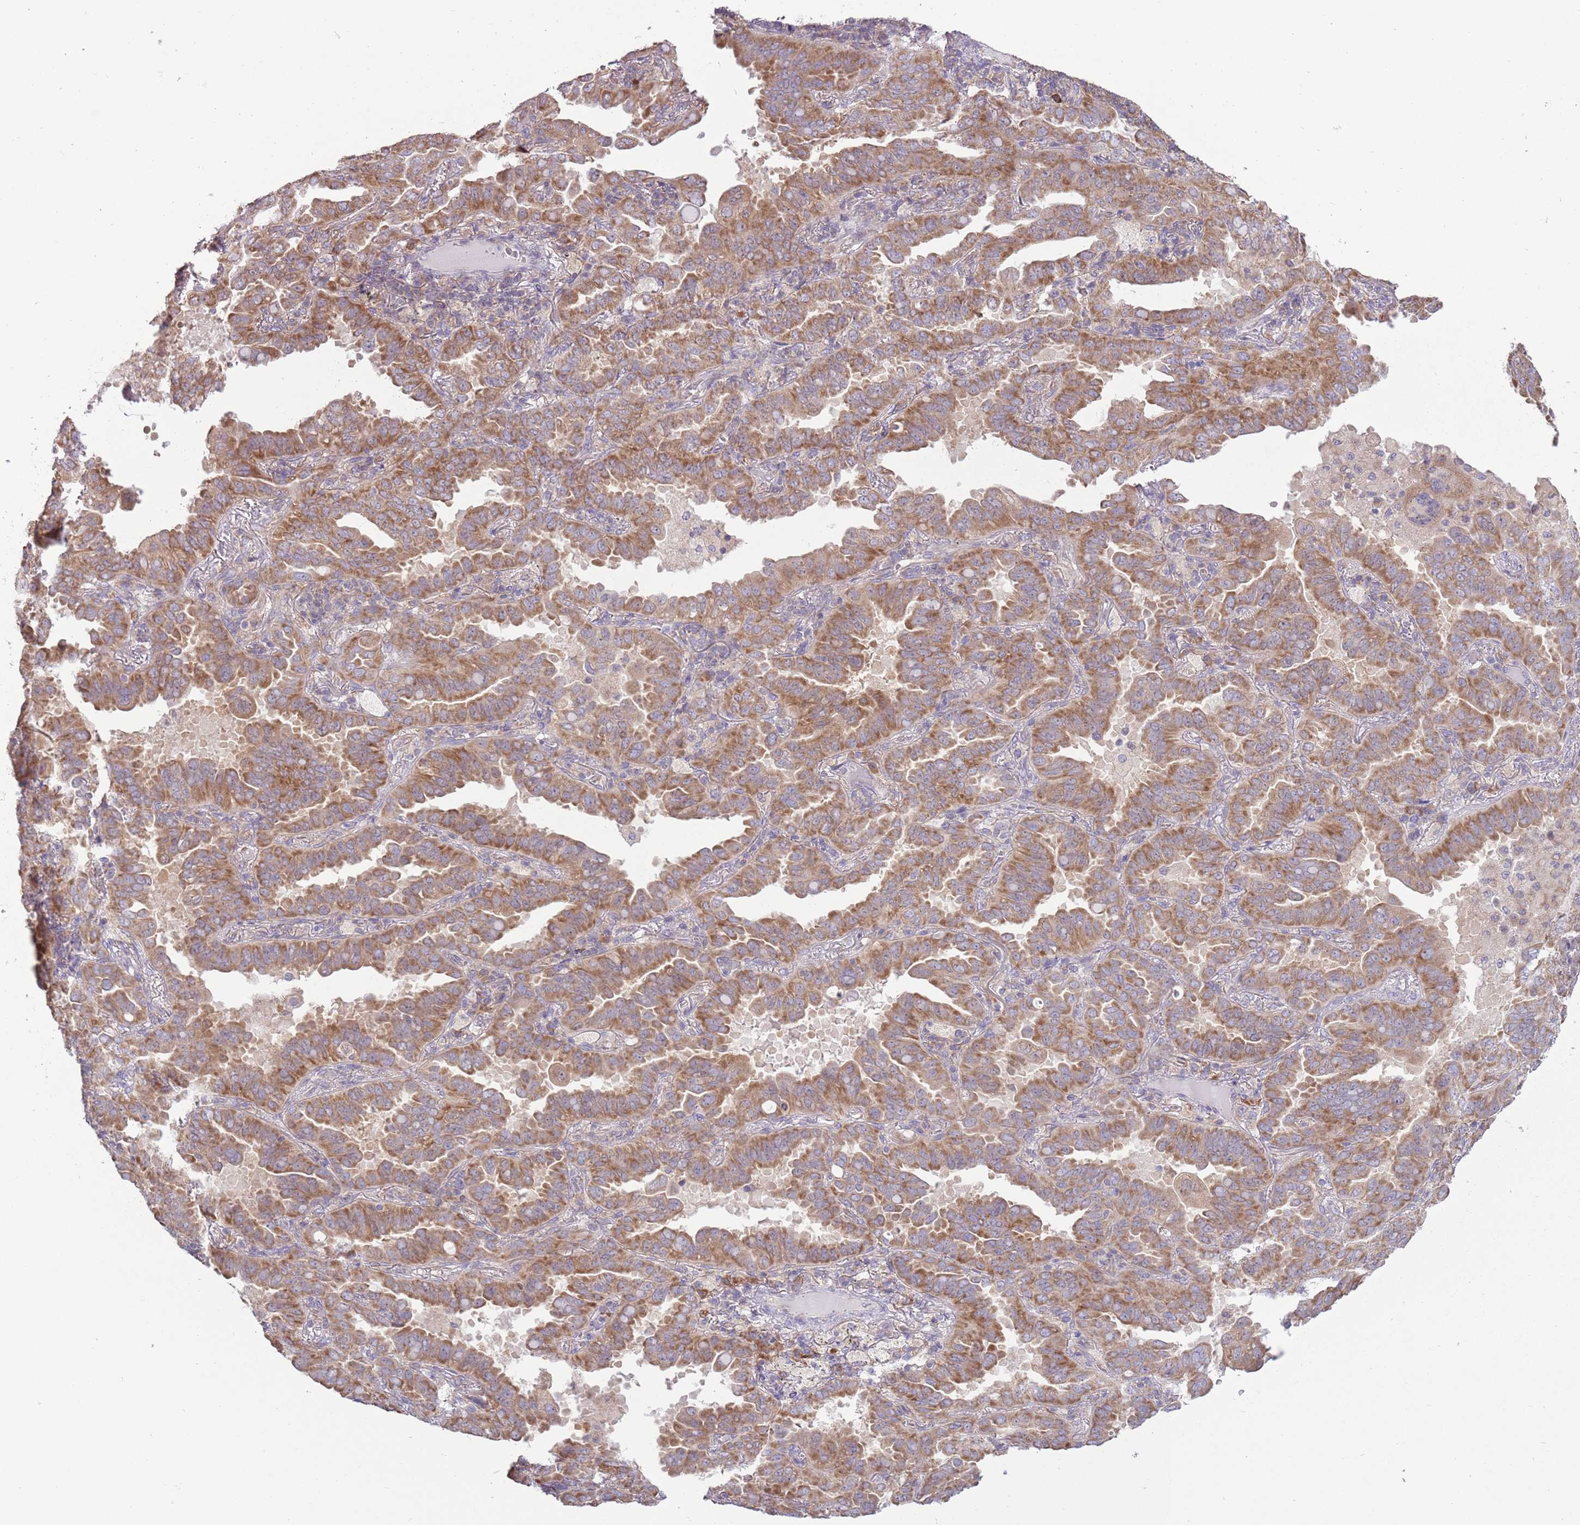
{"staining": {"intensity": "moderate", "quantity": ">75%", "location": "cytoplasmic/membranous"}, "tissue": "lung cancer", "cell_type": "Tumor cells", "image_type": "cancer", "snomed": [{"axis": "morphology", "description": "Adenocarcinoma, NOS"}, {"axis": "topography", "description": "Lung"}], "caption": "Lung cancer tissue demonstrates moderate cytoplasmic/membranous expression in approximately >75% of tumor cells", "gene": "RPL17-C18orf32", "patient": {"sex": "male", "age": 64}}